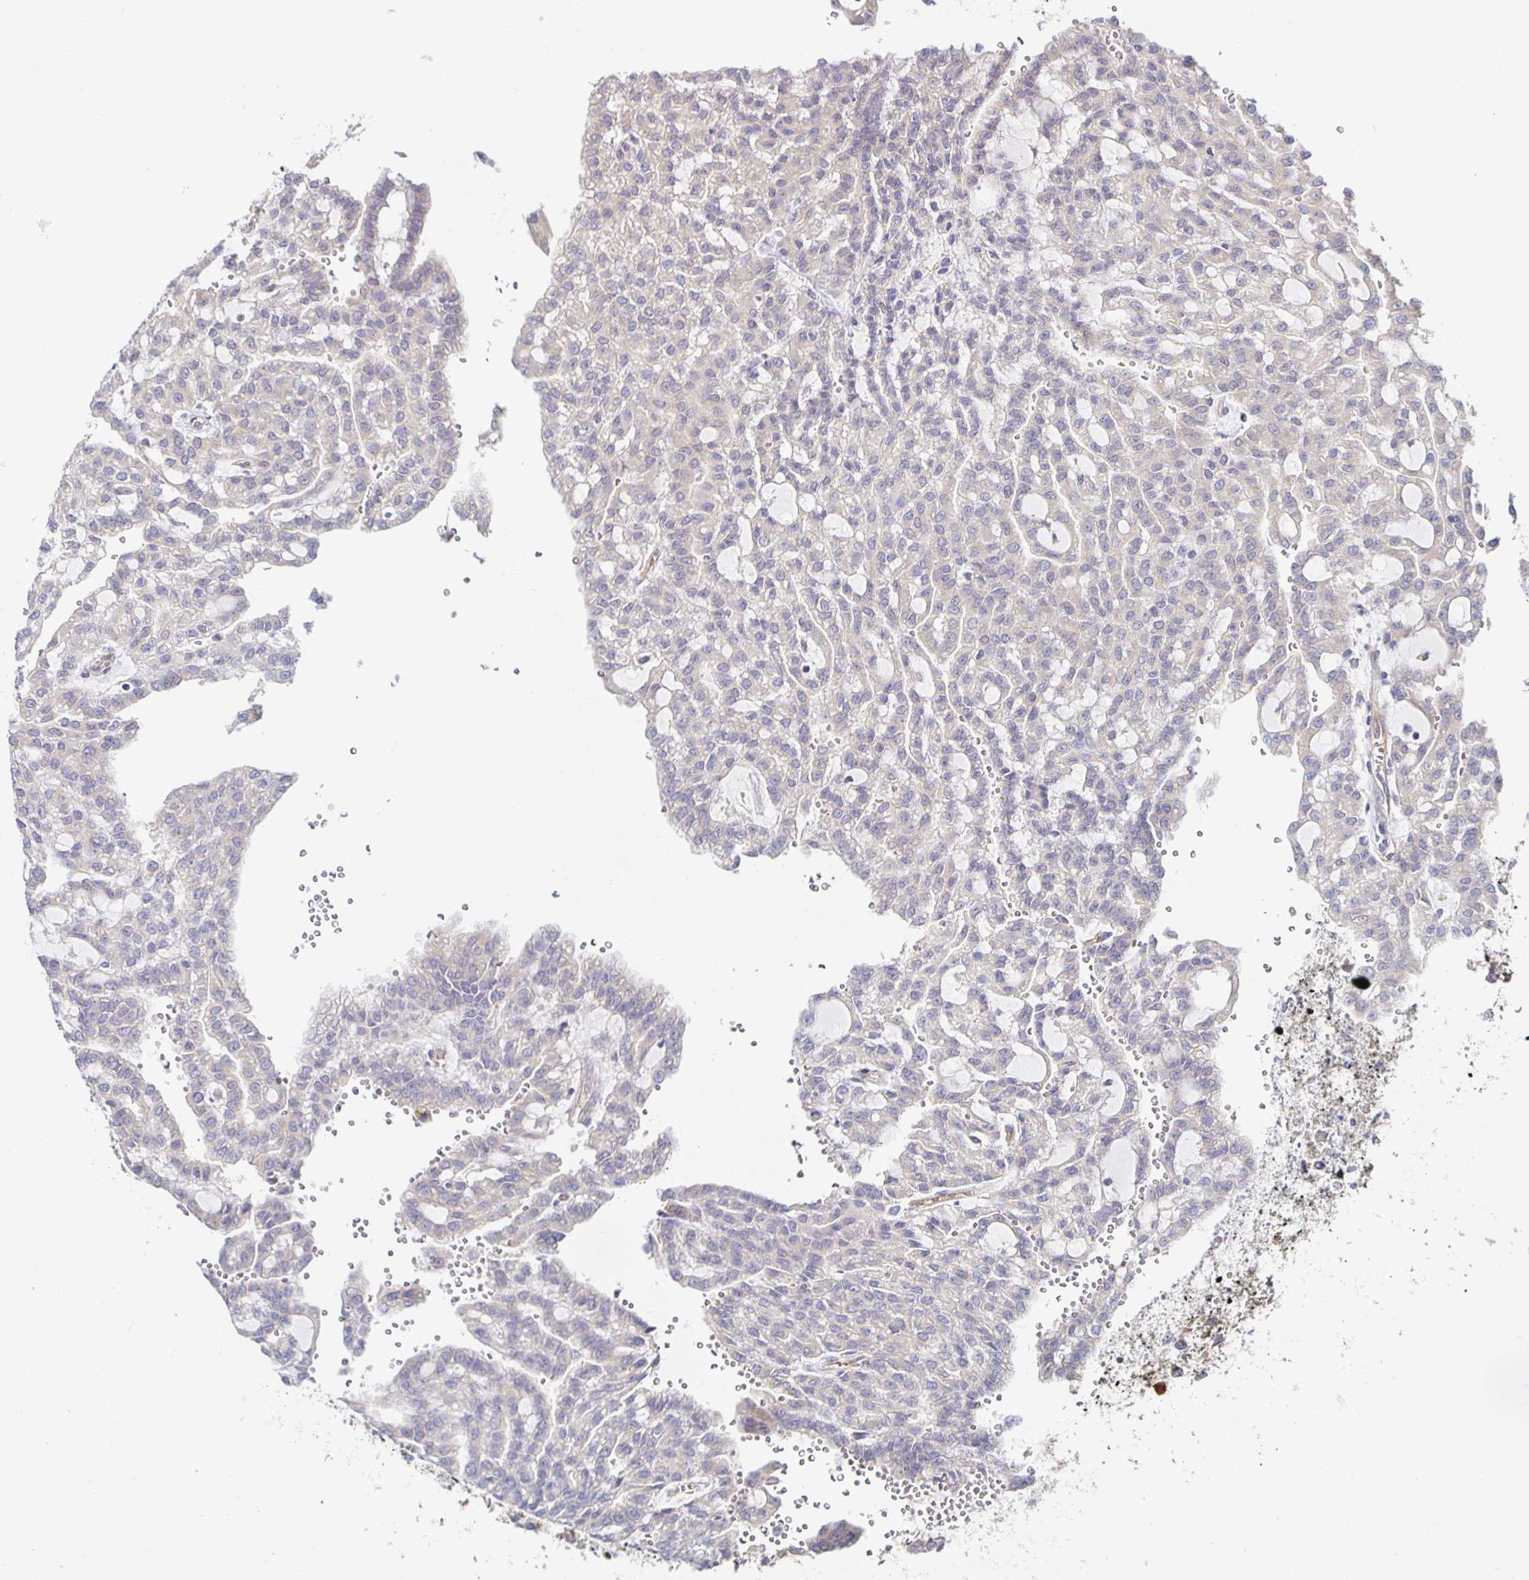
{"staining": {"intensity": "negative", "quantity": "none", "location": "none"}, "tissue": "renal cancer", "cell_type": "Tumor cells", "image_type": "cancer", "snomed": [{"axis": "morphology", "description": "Adenocarcinoma, NOS"}, {"axis": "topography", "description": "Kidney"}], "caption": "This is an immunohistochemistry (IHC) photomicrograph of adenocarcinoma (renal). There is no staining in tumor cells.", "gene": "BAD", "patient": {"sex": "male", "age": 63}}